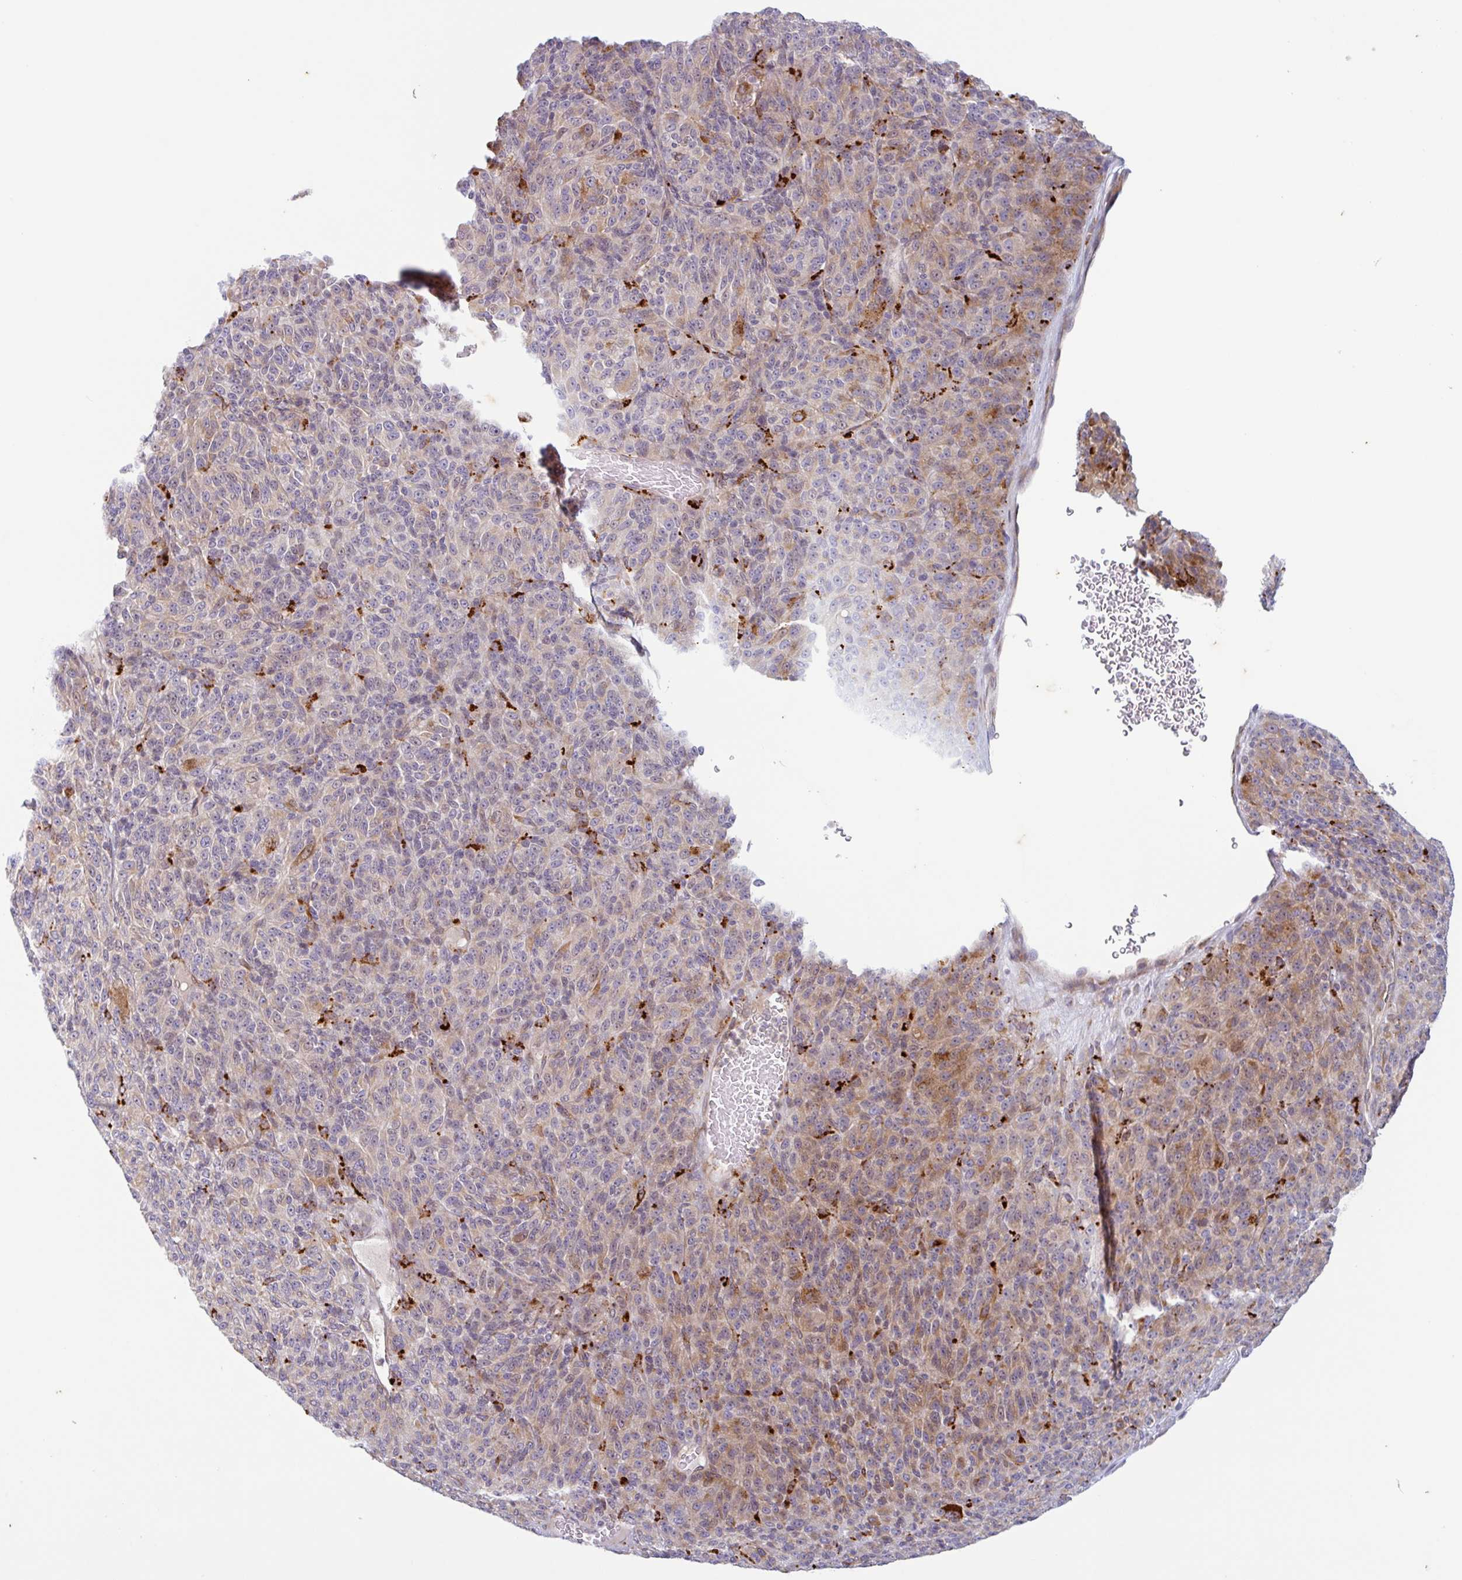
{"staining": {"intensity": "moderate", "quantity": "25%-75%", "location": "cytoplasmic/membranous"}, "tissue": "melanoma", "cell_type": "Tumor cells", "image_type": "cancer", "snomed": [{"axis": "morphology", "description": "Malignant melanoma, Metastatic site"}, {"axis": "topography", "description": "Brain"}], "caption": "Approximately 25%-75% of tumor cells in melanoma reveal moderate cytoplasmic/membranous protein positivity as visualized by brown immunohistochemical staining.", "gene": "RIT1", "patient": {"sex": "female", "age": 56}}